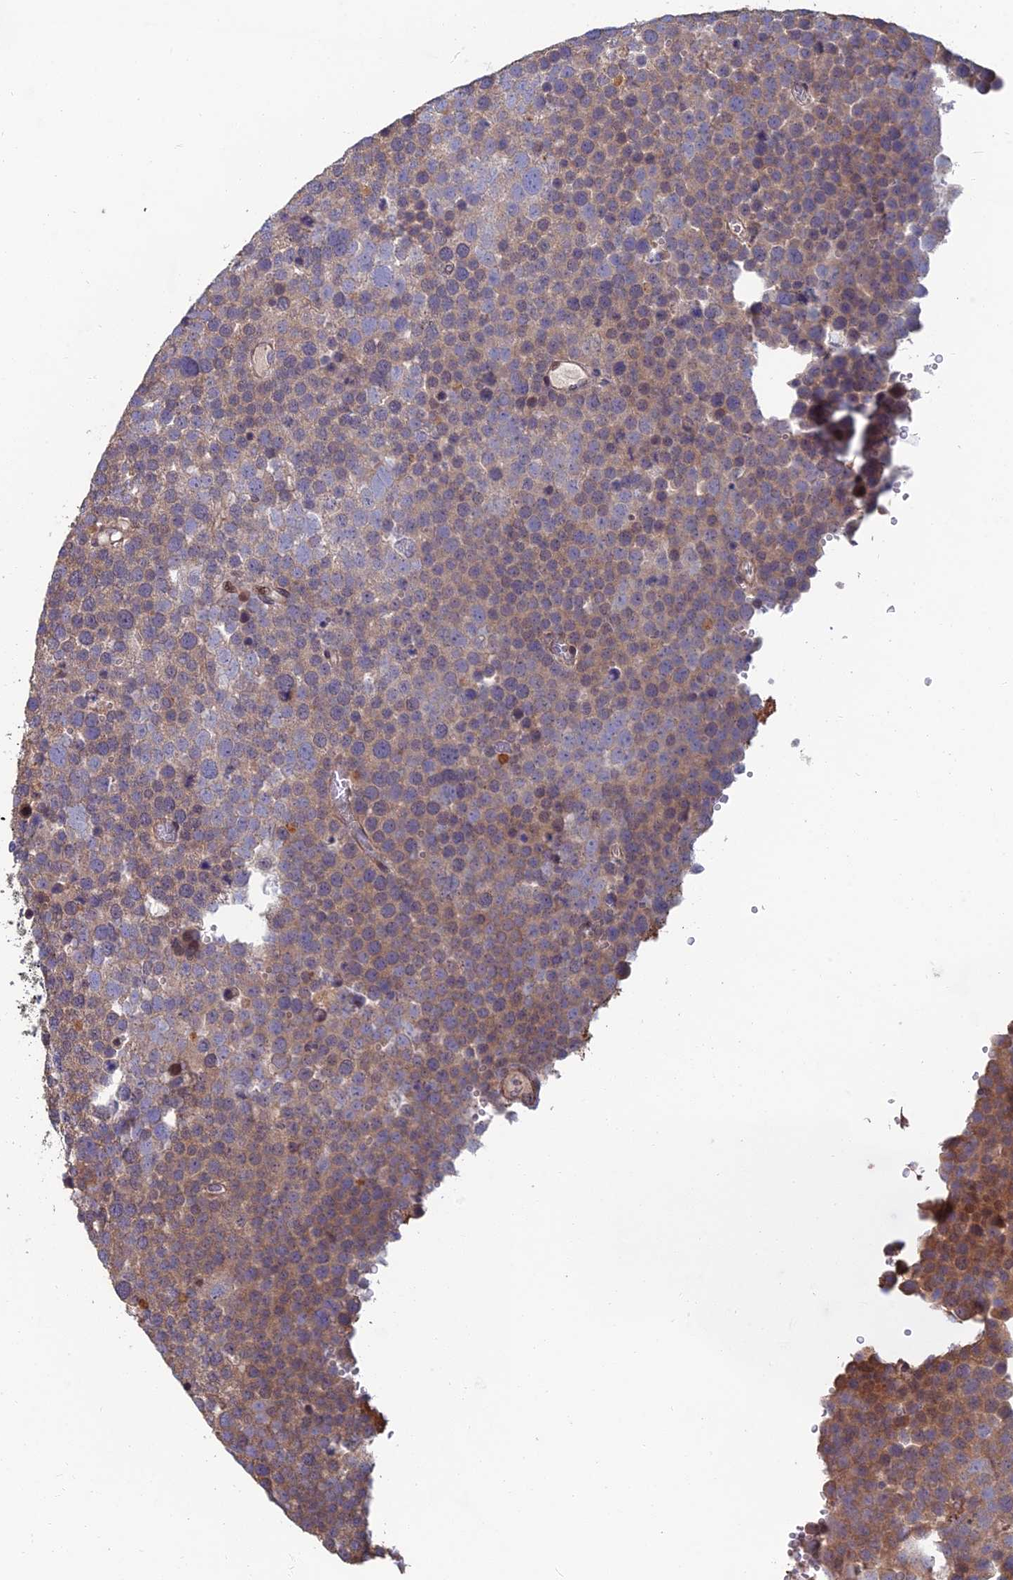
{"staining": {"intensity": "moderate", "quantity": "<25%", "location": "nuclear"}, "tissue": "testis cancer", "cell_type": "Tumor cells", "image_type": "cancer", "snomed": [{"axis": "morphology", "description": "Seminoma, NOS"}, {"axis": "topography", "description": "Testis"}], "caption": "Testis cancer stained for a protein displays moderate nuclear positivity in tumor cells.", "gene": "CCDC183", "patient": {"sex": "male", "age": 71}}